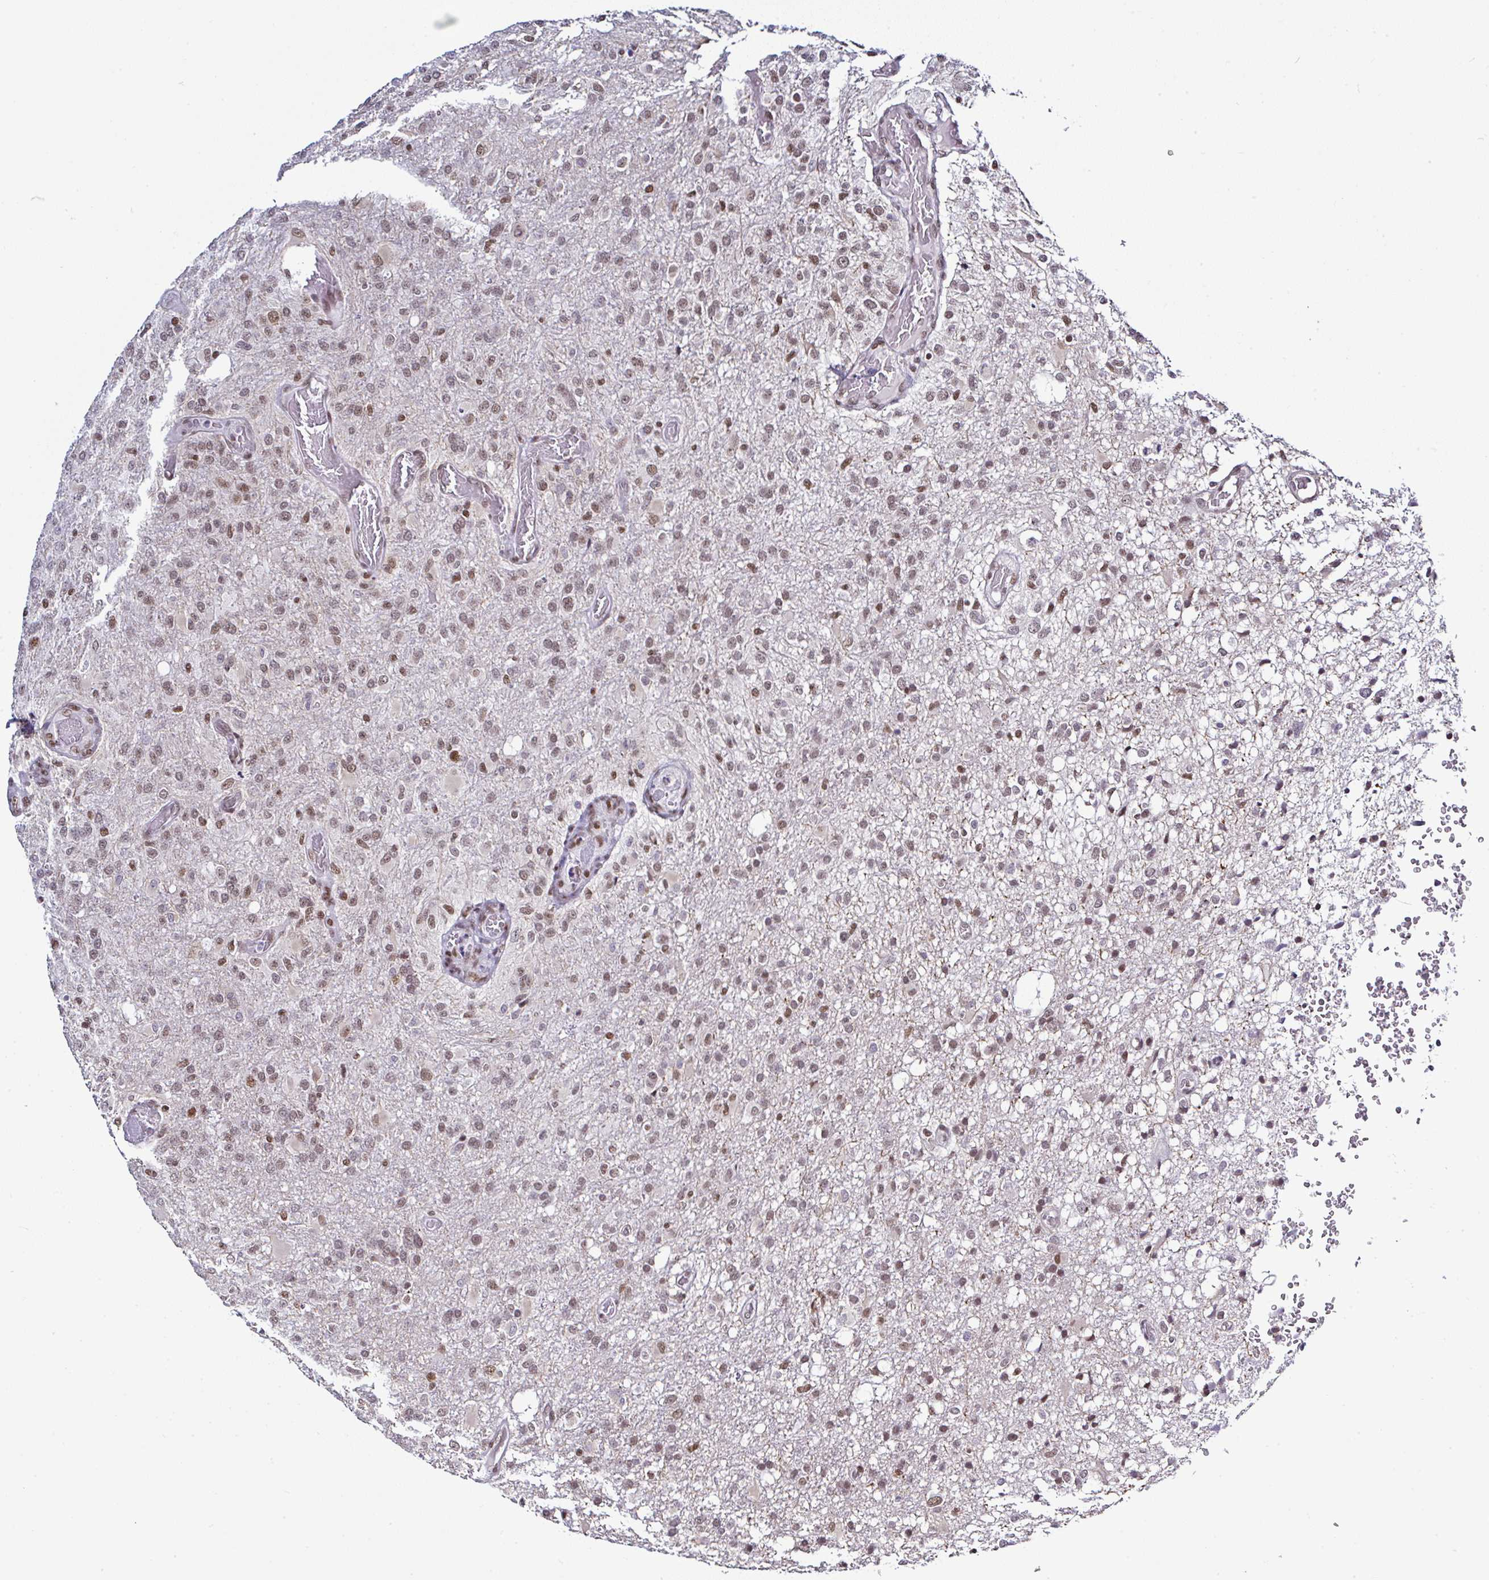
{"staining": {"intensity": "moderate", "quantity": ">75%", "location": "nuclear"}, "tissue": "glioma", "cell_type": "Tumor cells", "image_type": "cancer", "snomed": [{"axis": "morphology", "description": "Glioma, malignant, High grade"}, {"axis": "topography", "description": "Brain"}], "caption": "Immunohistochemical staining of human malignant glioma (high-grade) reveals medium levels of moderate nuclear staining in about >75% of tumor cells.", "gene": "DR1", "patient": {"sex": "female", "age": 74}}